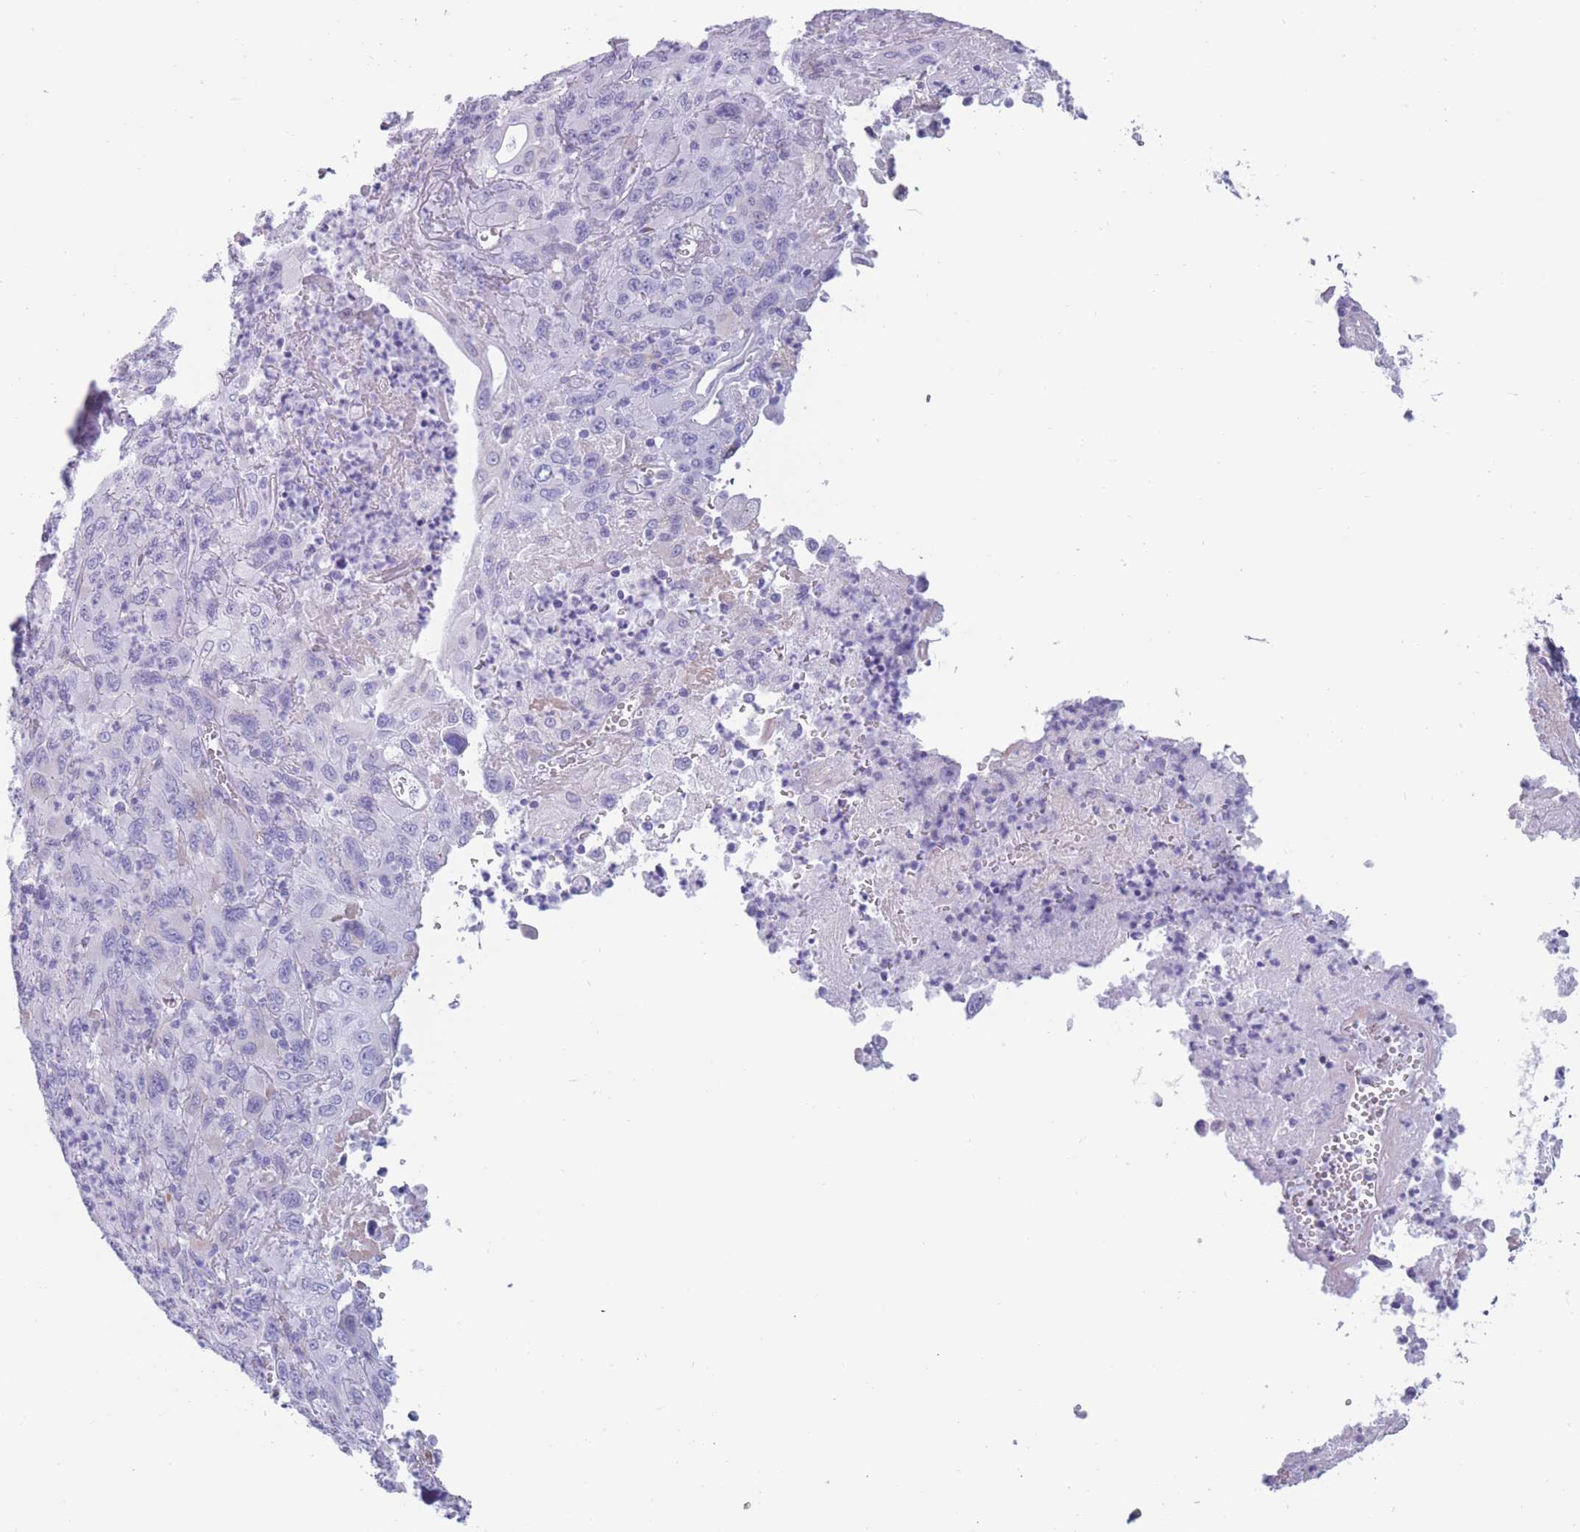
{"staining": {"intensity": "negative", "quantity": "none", "location": "none"}, "tissue": "melanoma", "cell_type": "Tumor cells", "image_type": "cancer", "snomed": [{"axis": "morphology", "description": "Malignant melanoma, Metastatic site"}, {"axis": "topography", "description": "Skin"}], "caption": "Malignant melanoma (metastatic site) stained for a protein using IHC demonstrates no staining tumor cells.", "gene": "COL27A1", "patient": {"sex": "female", "age": 56}}